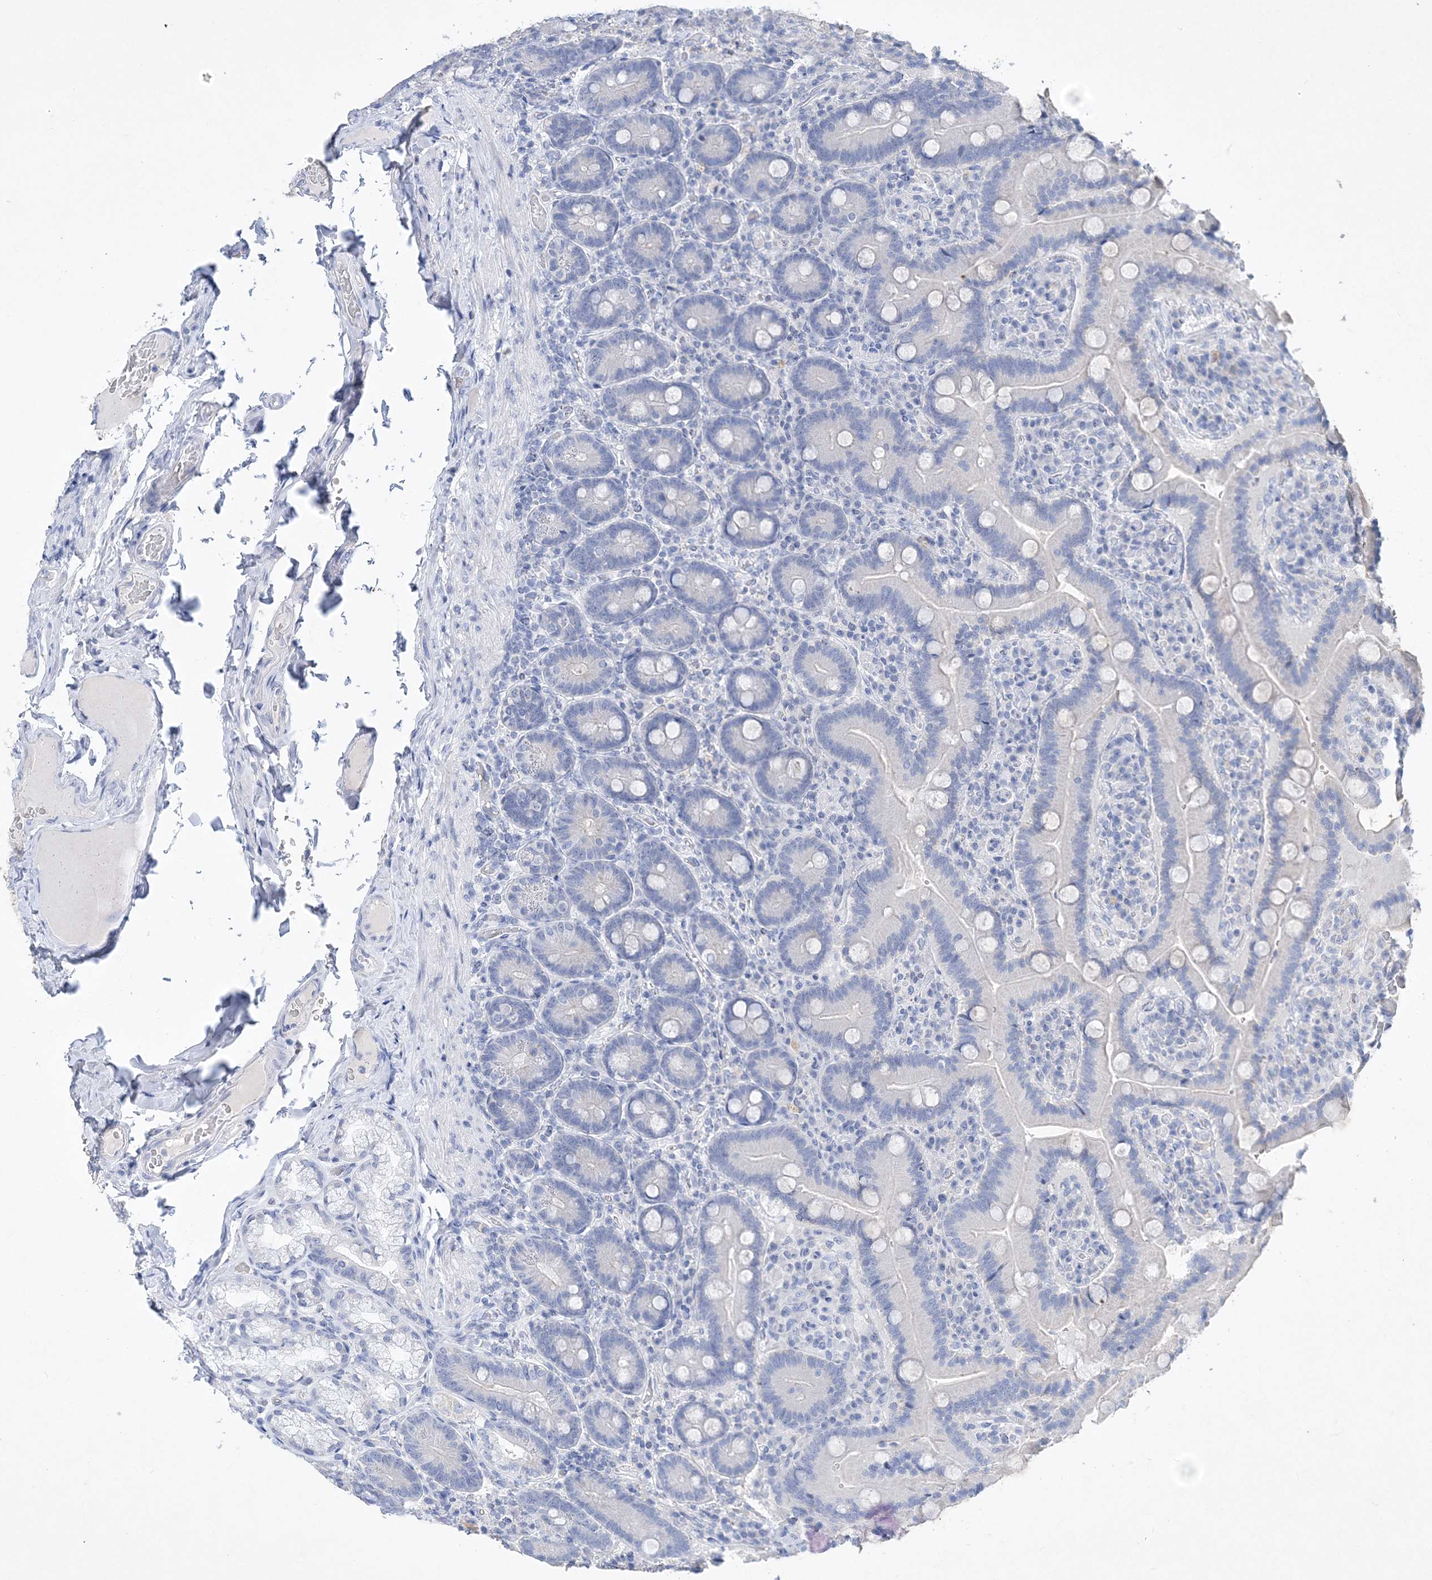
{"staining": {"intensity": "negative", "quantity": "none", "location": "none"}, "tissue": "duodenum", "cell_type": "Glandular cells", "image_type": "normal", "snomed": [{"axis": "morphology", "description": "Normal tissue, NOS"}, {"axis": "topography", "description": "Duodenum"}], "caption": "Histopathology image shows no protein expression in glandular cells of benign duodenum.", "gene": "COPS8", "patient": {"sex": "female", "age": 62}}